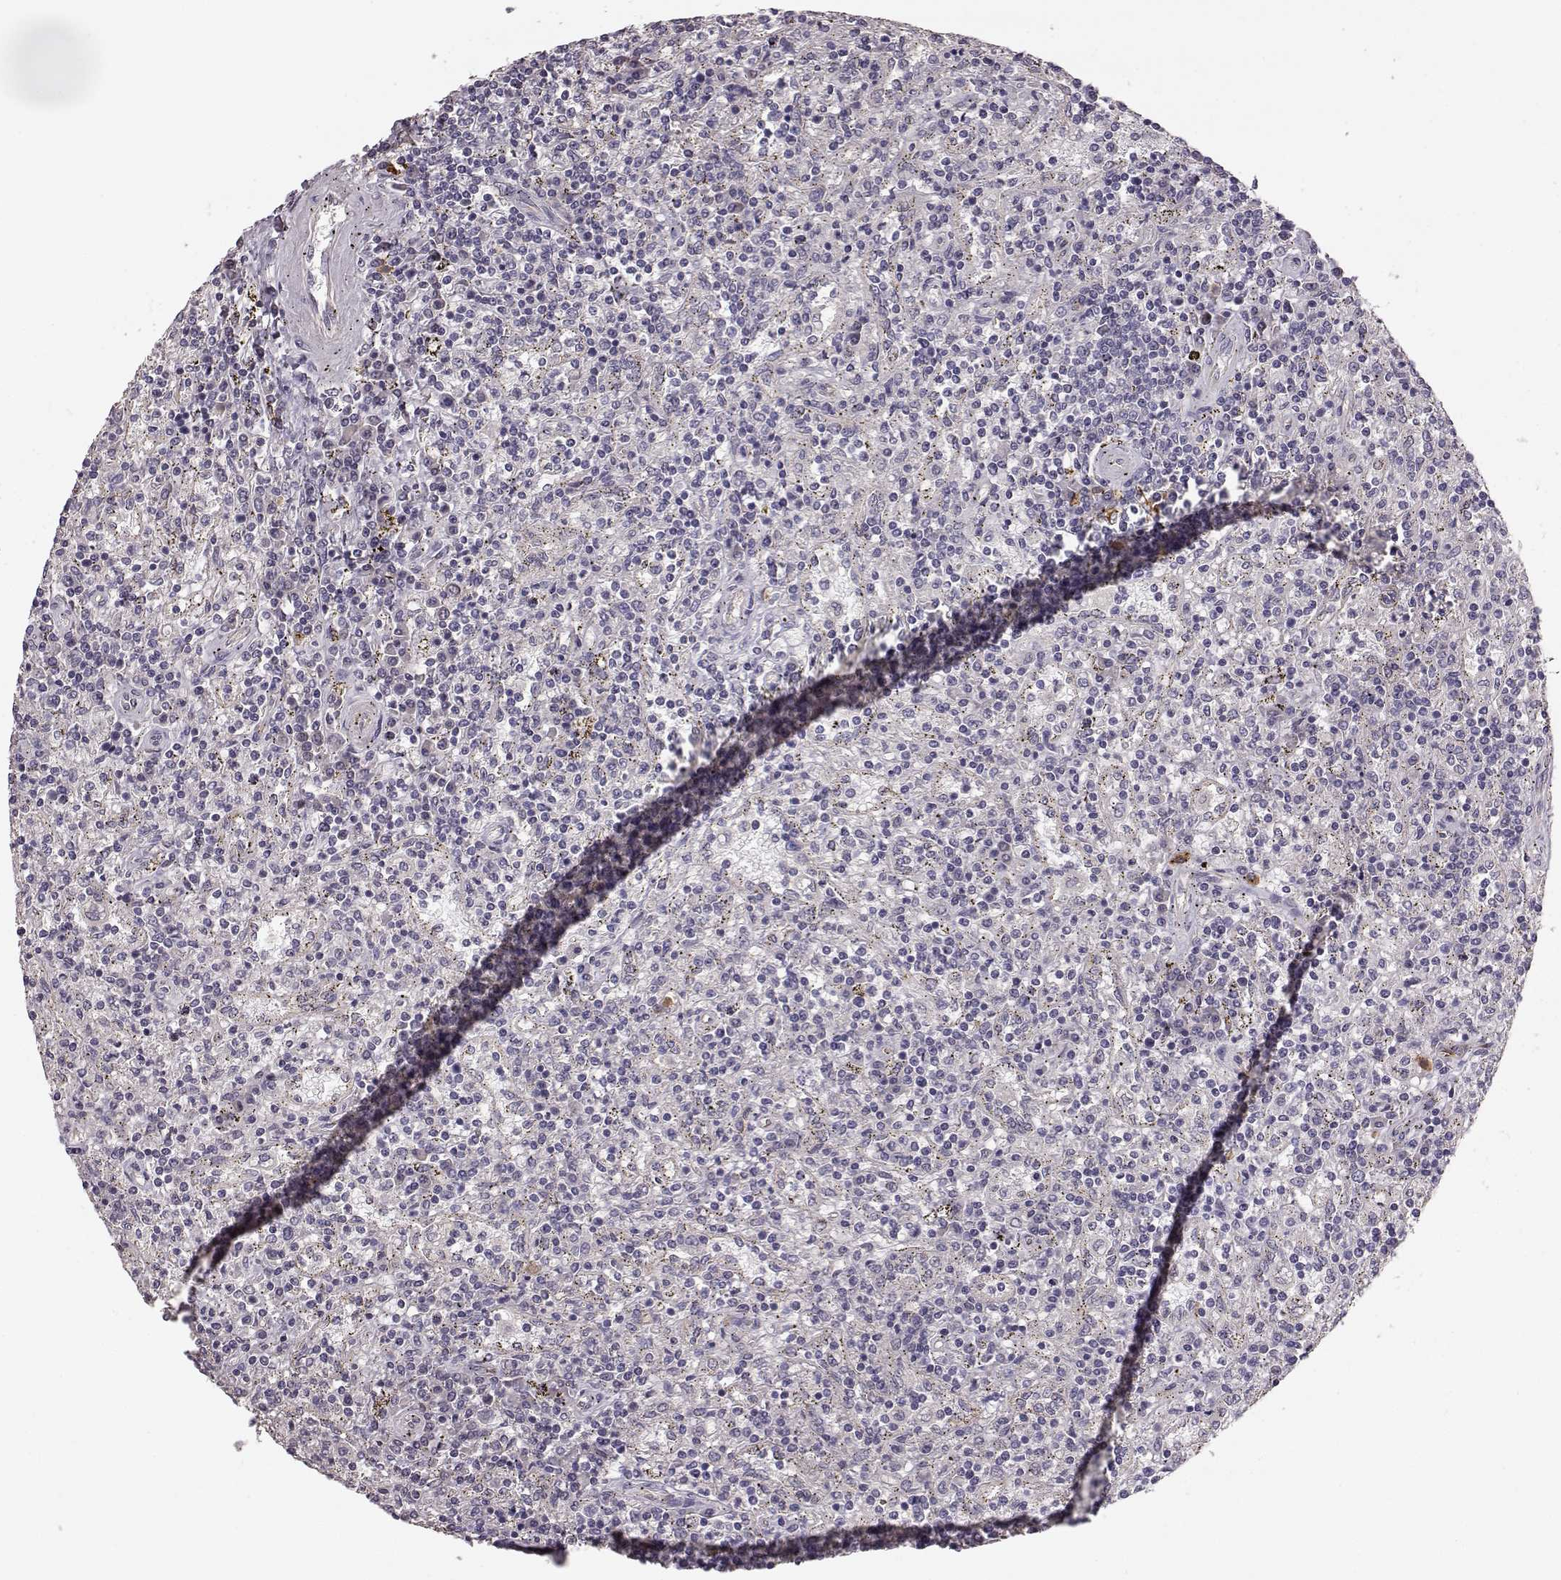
{"staining": {"intensity": "negative", "quantity": "none", "location": "none"}, "tissue": "lymphoma", "cell_type": "Tumor cells", "image_type": "cancer", "snomed": [{"axis": "morphology", "description": "Malignant lymphoma, non-Hodgkin's type, Low grade"}, {"axis": "topography", "description": "Spleen"}], "caption": "Immunohistochemical staining of malignant lymphoma, non-Hodgkin's type (low-grade) reveals no significant positivity in tumor cells. (Brightfield microscopy of DAB (3,3'-diaminobenzidine) immunohistochemistry (IHC) at high magnification).", "gene": "GHR", "patient": {"sex": "male", "age": 62}}